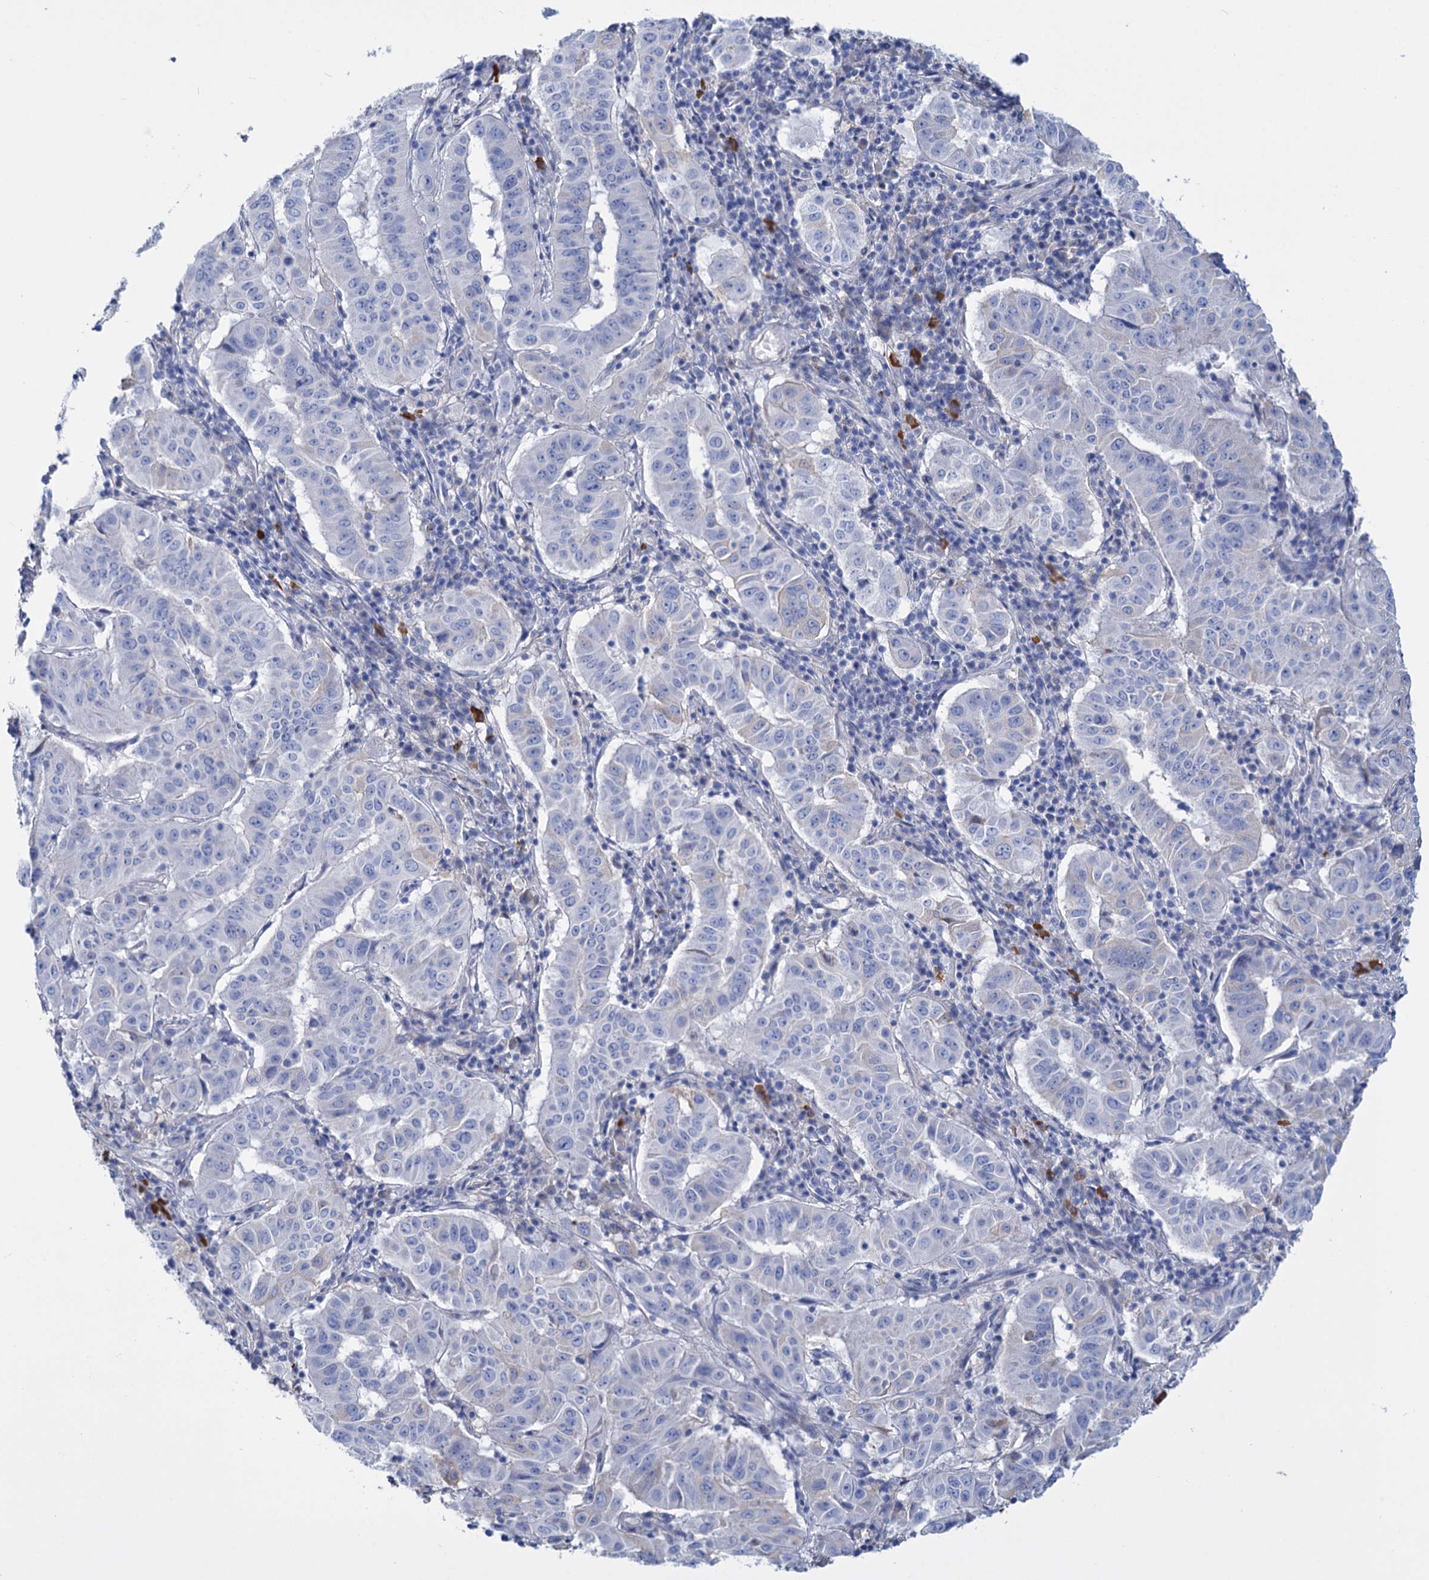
{"staining": {"intensity": "negative", "quantity": "none", "location": "none"}, "tissue": "pancreatic cancer", "cell_type": "Tumor cells", "image_type": "cancer", "snomed": [{"axis": "morphology", "description": "Adenocarcinoma, NOS"}, {"axis": "topography", "description": "Pancreas"}], "caption": "The photomicrograph exhibits no staining of tumor cells in pancreatic cancer (adenocarcinoma). Brightfield microscopy of immunohistochemistry (IHC) stained with DAB (brown) and hematoxylin (blue), captured at high magnification.", "gene": "FBXW12", "patient": {"sex": "male", "age": 63}}